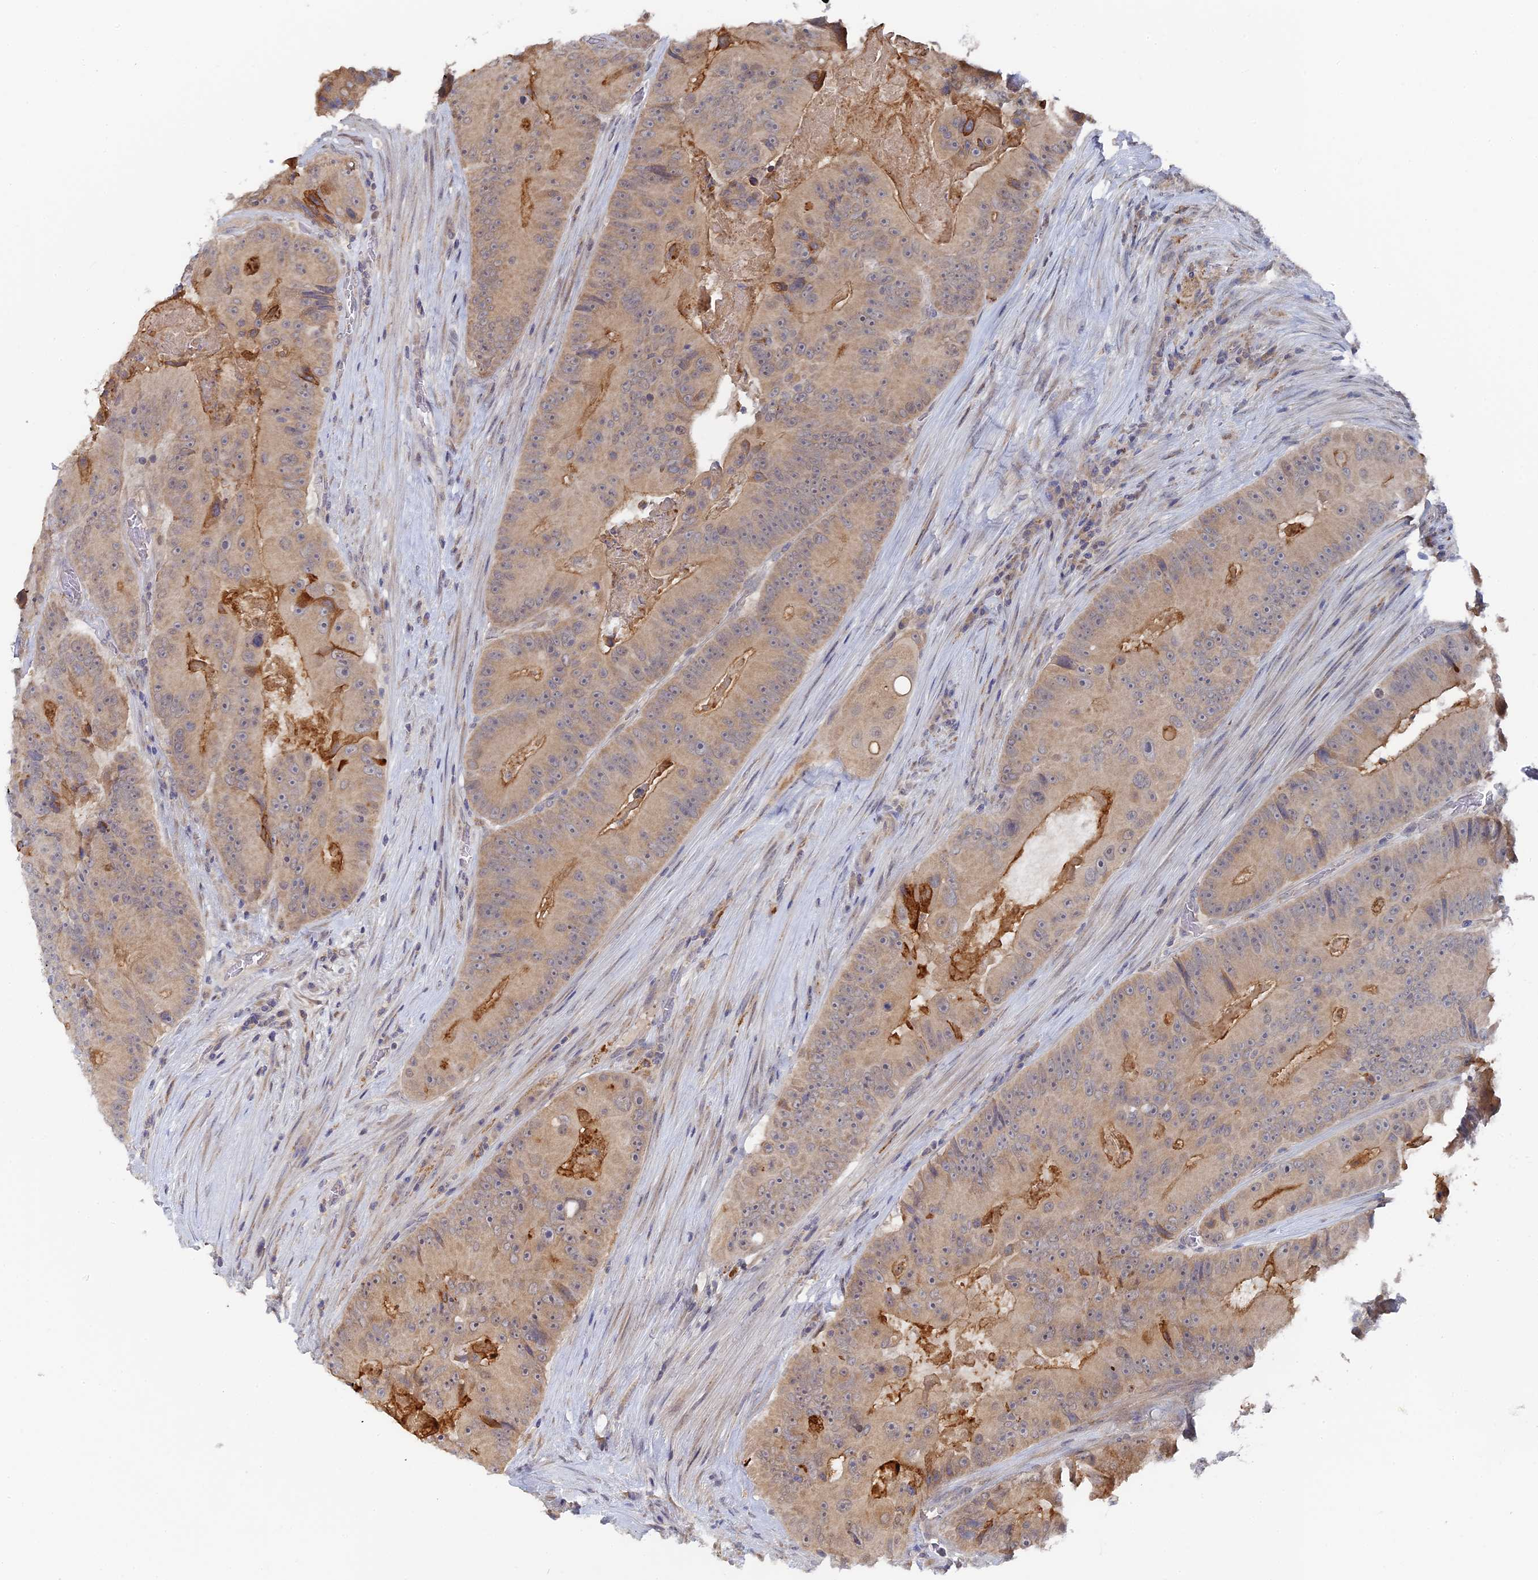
{"staining": {"intensity": "moderate", "quantity": "<25%", "location": "cytoplasmic/membranous"}, "tissue": "colorectal cancer", "cell_type": "Tumor cells", "image_type": "cancer", "snomed": [{"axis": "morphology", "description": "Adenocarcinoma, NOS"}, {"axis": "topography", "description": "Colon"}], "caption": "A high-resolution micrograph shows IHC staining of adenocarcinoma (colorectal), which shows moderate cytoplasmic/membranous staining in approximately <25% of tumor cells.", "gene": "MIGA2", "patient": {"sex": "female", "age": 86}}